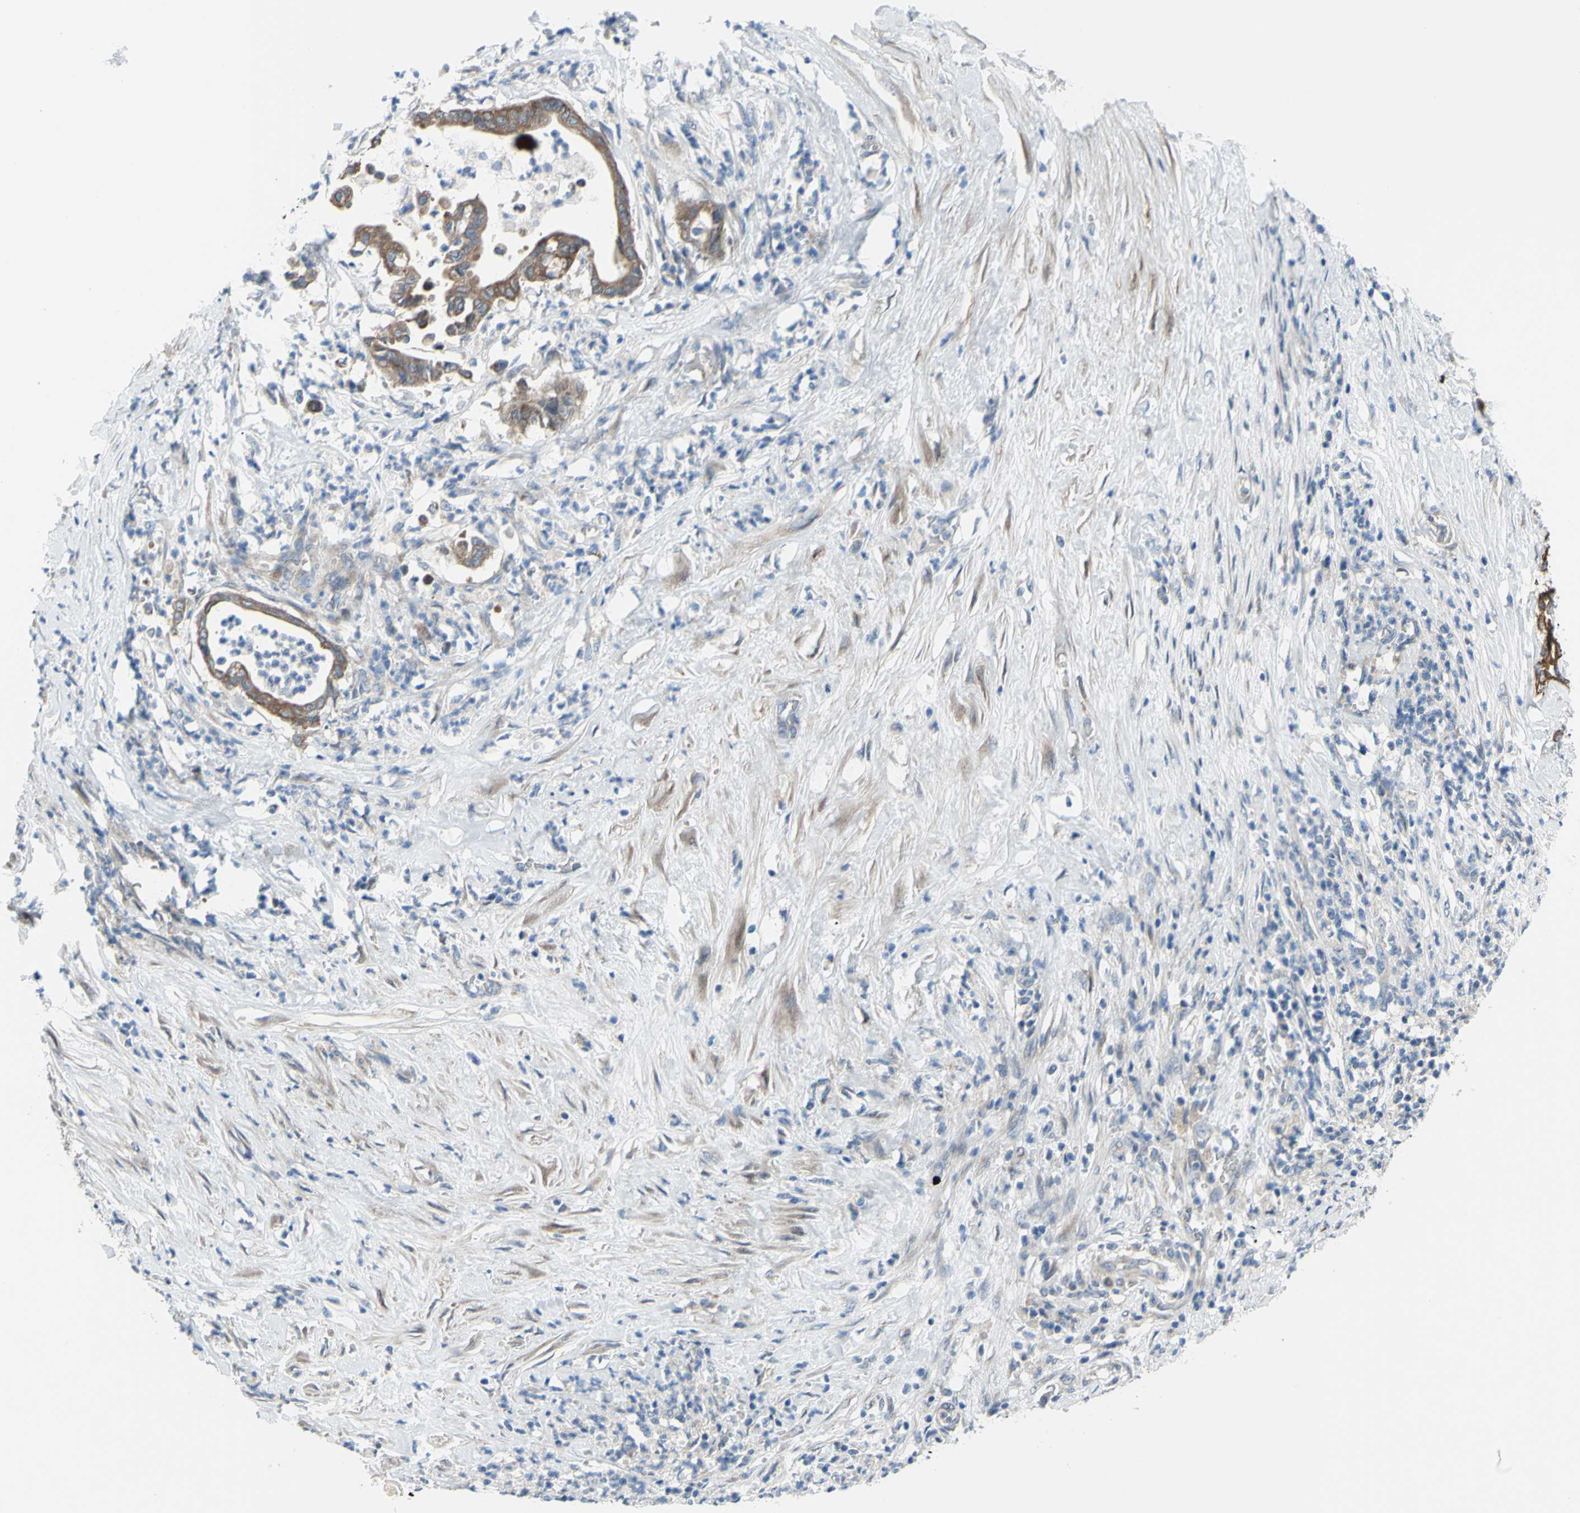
{"staining": {"intensity": "moderate", "quantity": ">75%", "location": "cytoplasmic/membranous"}, "tissue": "pancreatic cancer", "cell_type": "Tumor cells", "image_type": "cancer", "snomed": [{"axis": "morphology", "description": "Adenocarcinoma, NOS"}, {"axis": "topography", "description": "Pancreas"}], "caption": "This is an image of IHC staining of pancreatic cancer (adenocarcinoma), which shows moderate positivity in the cytoplasmic/membranous of tumor cells.", "gene": "GRAMD2B", "patient": {"sex": "male", "age": 41}}